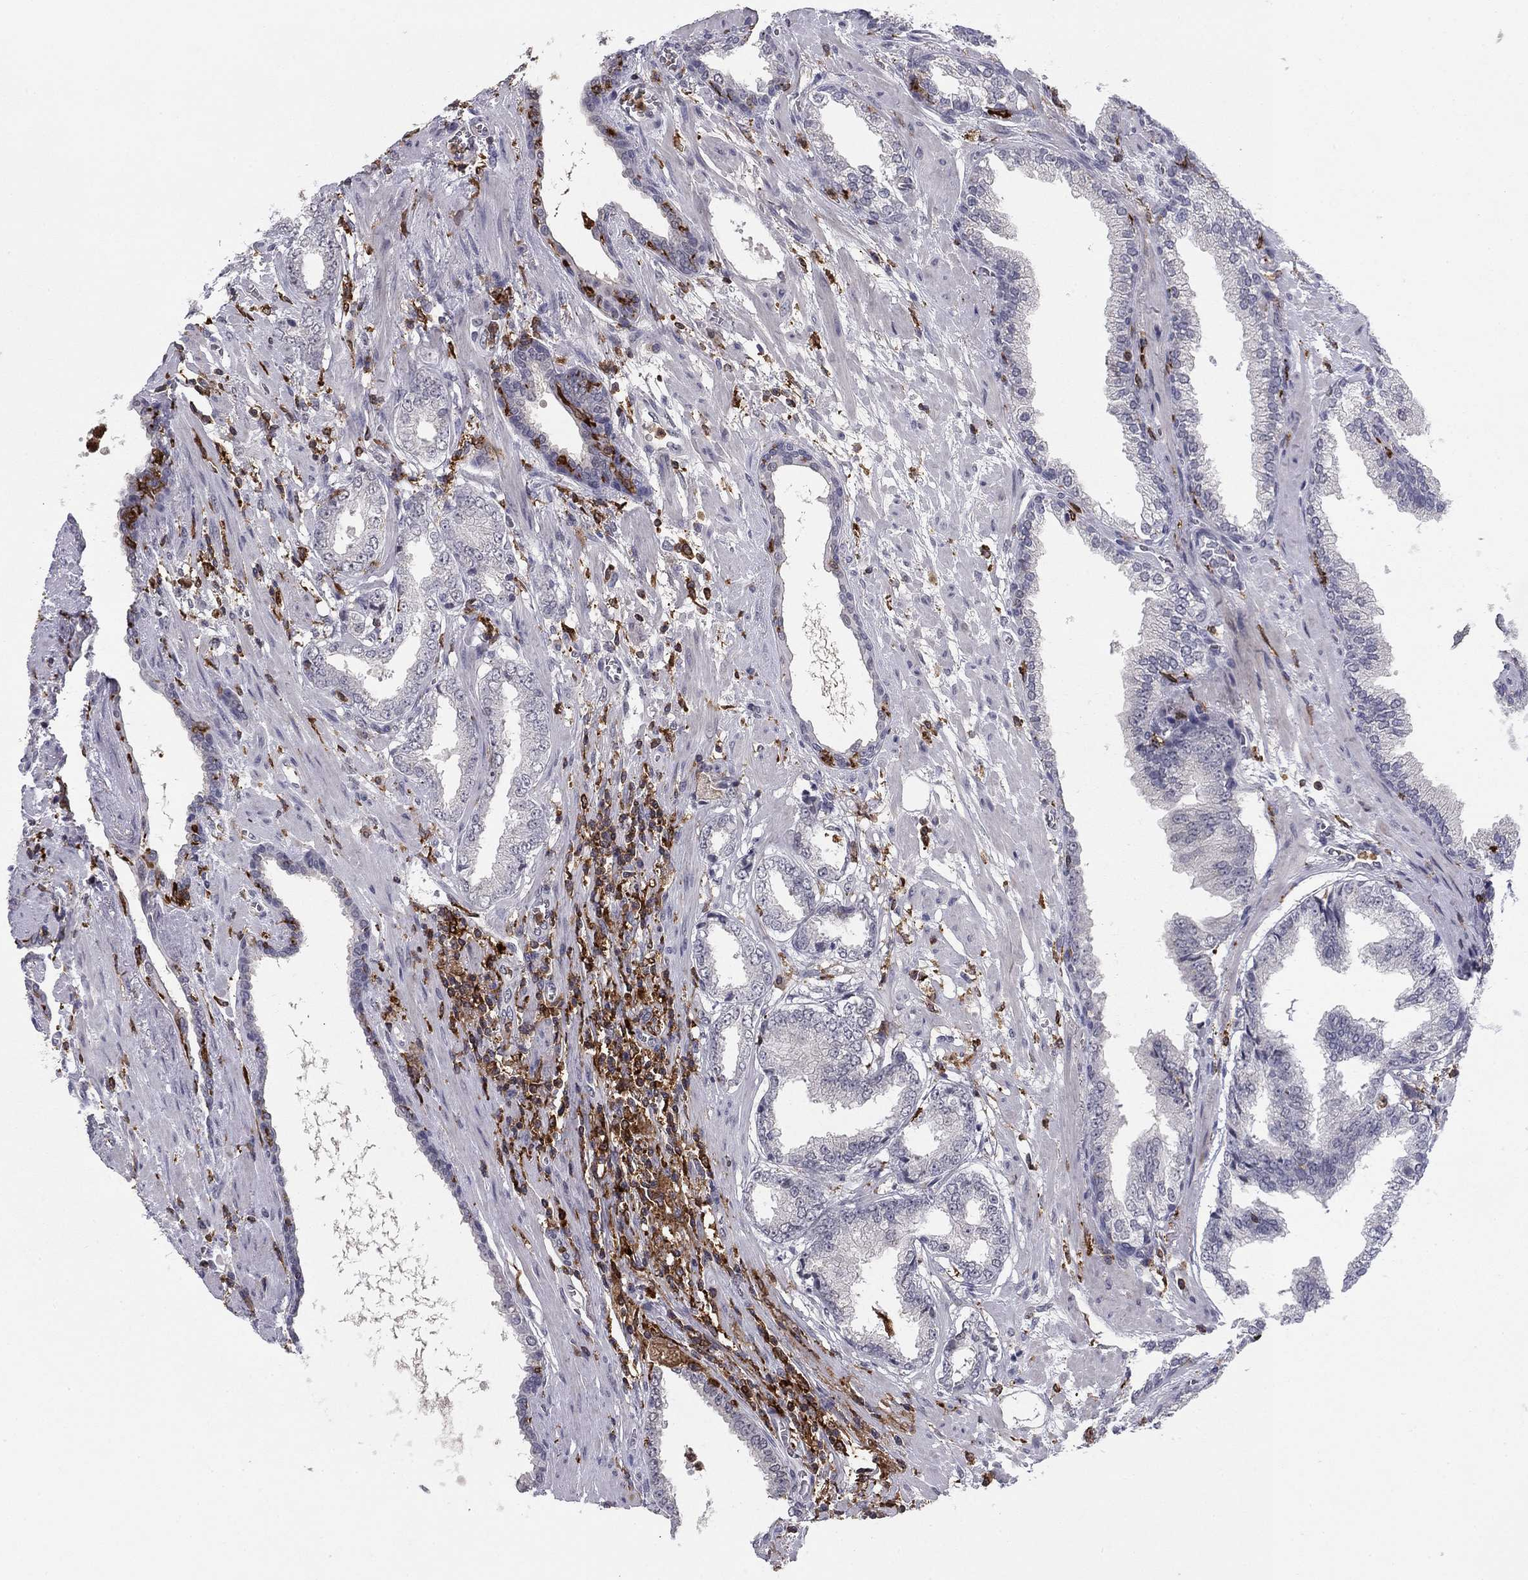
{"staining": {"intensity": "negative", "quantity": "none", "location": "none"}, "tissue": "prostate cancer", "cell_type": "Tumor cells", "image_type": "cancer", "snomed": [{"axis": "morphology", "description": "Adenocarcinoma, Low grade"}, {"axis": "topography", "description": "Prostate"}], "caption": "Immunohistochemistry of human adenocarcinoma (low-grade) (prostate) displays no staining in tumor cells.", "gene": "PLCB2", "patient": {"sex": "male", "age": 69}}